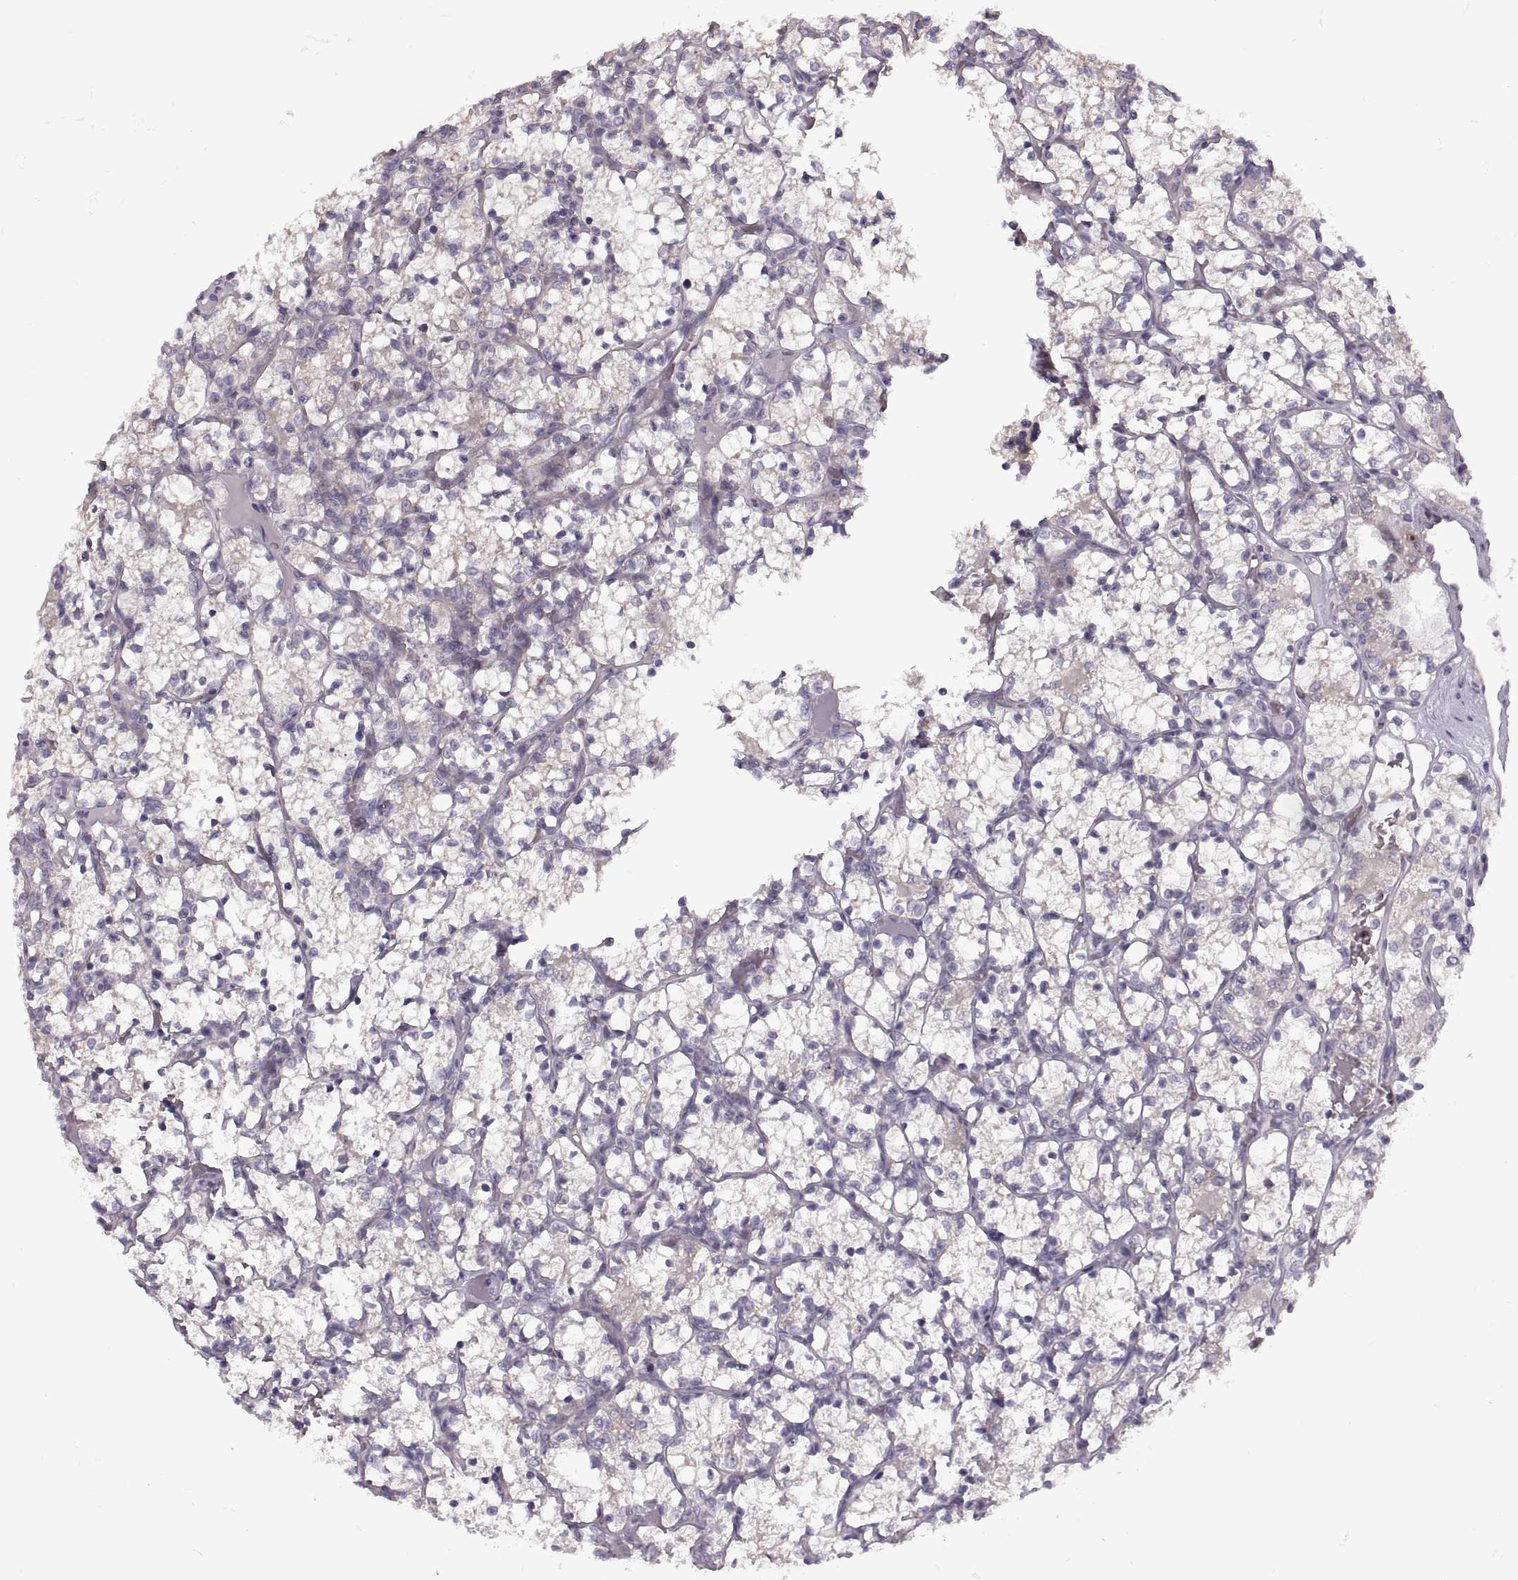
{"staining": {"intensity": "negative", "quantity": "none", "location": "none"}, "tissue": "renal cancer", "cell_type": "Tumor cells", "image_type": "cancer", "snomed": [{"axis": "morphology", "description": "Adenocarcinoma, NOS"}, {"axis": "topography", "description": "Kidney"}], "caption": "Renal cancer was stained to show a protein in brown. There is no significant staining in tumor cells.", "gene": "RIPK4", "patient": {"sex": "female", "age": 69}}